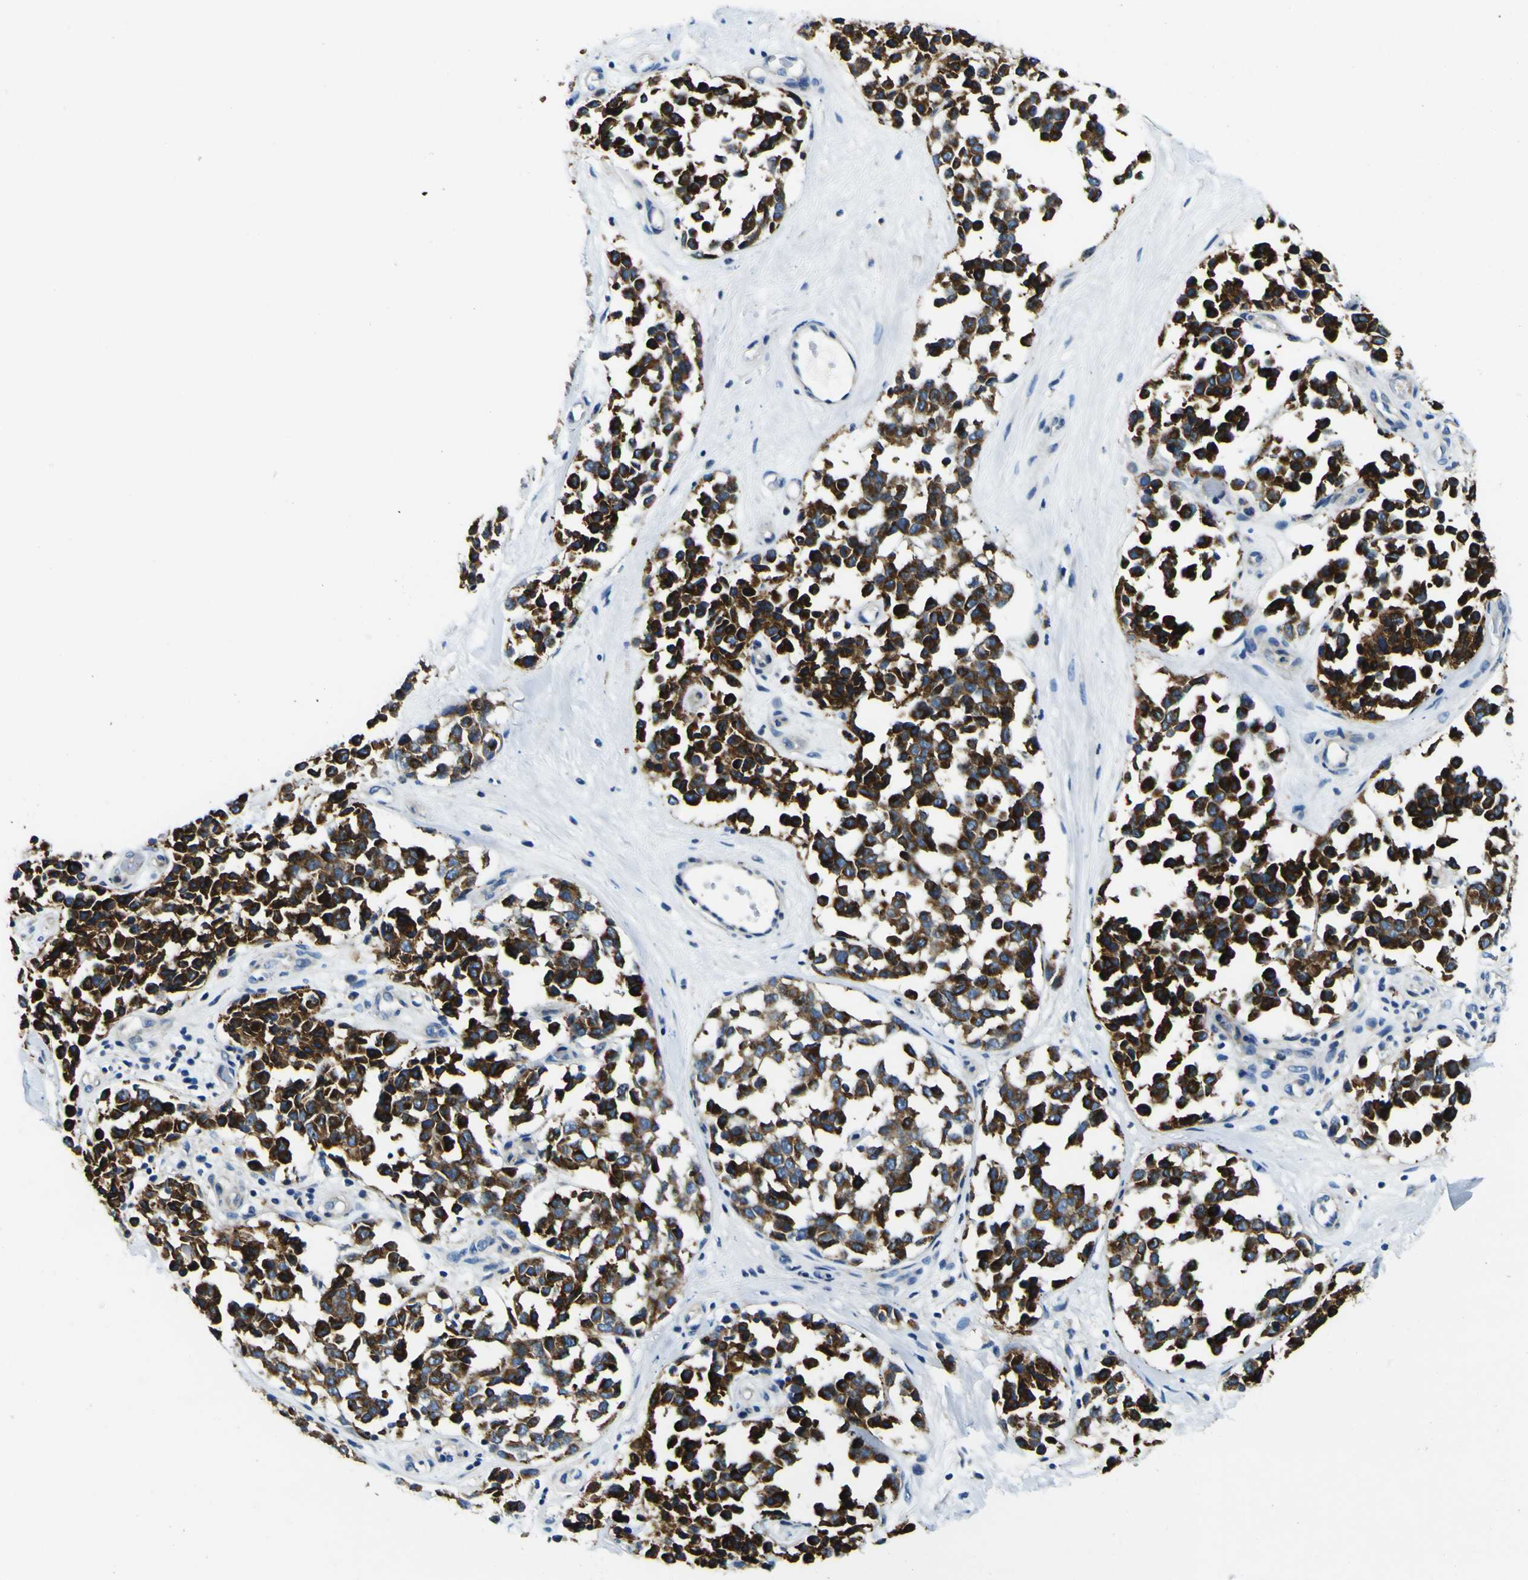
{"staining": {"intensity": "strong", "quantity": ">75%", "location": "cytoplasmic/membranous"}, "tissue": "melanoma", "cell_type": "Tumor cells", "image_type": "cancer", "snomed": [{"axis": "morphology", "description": "Malignant melanoma, NOS"}, {"axis": "topography", "description": "Skin"}], "caption": "This is a micrograph of IHC staining of melanoma, which shows strong expression in the cytoplasmic/membranous of tumor cells.", "gene": "CLSTN1", "patient": {"sex": "female", "age": 64}}